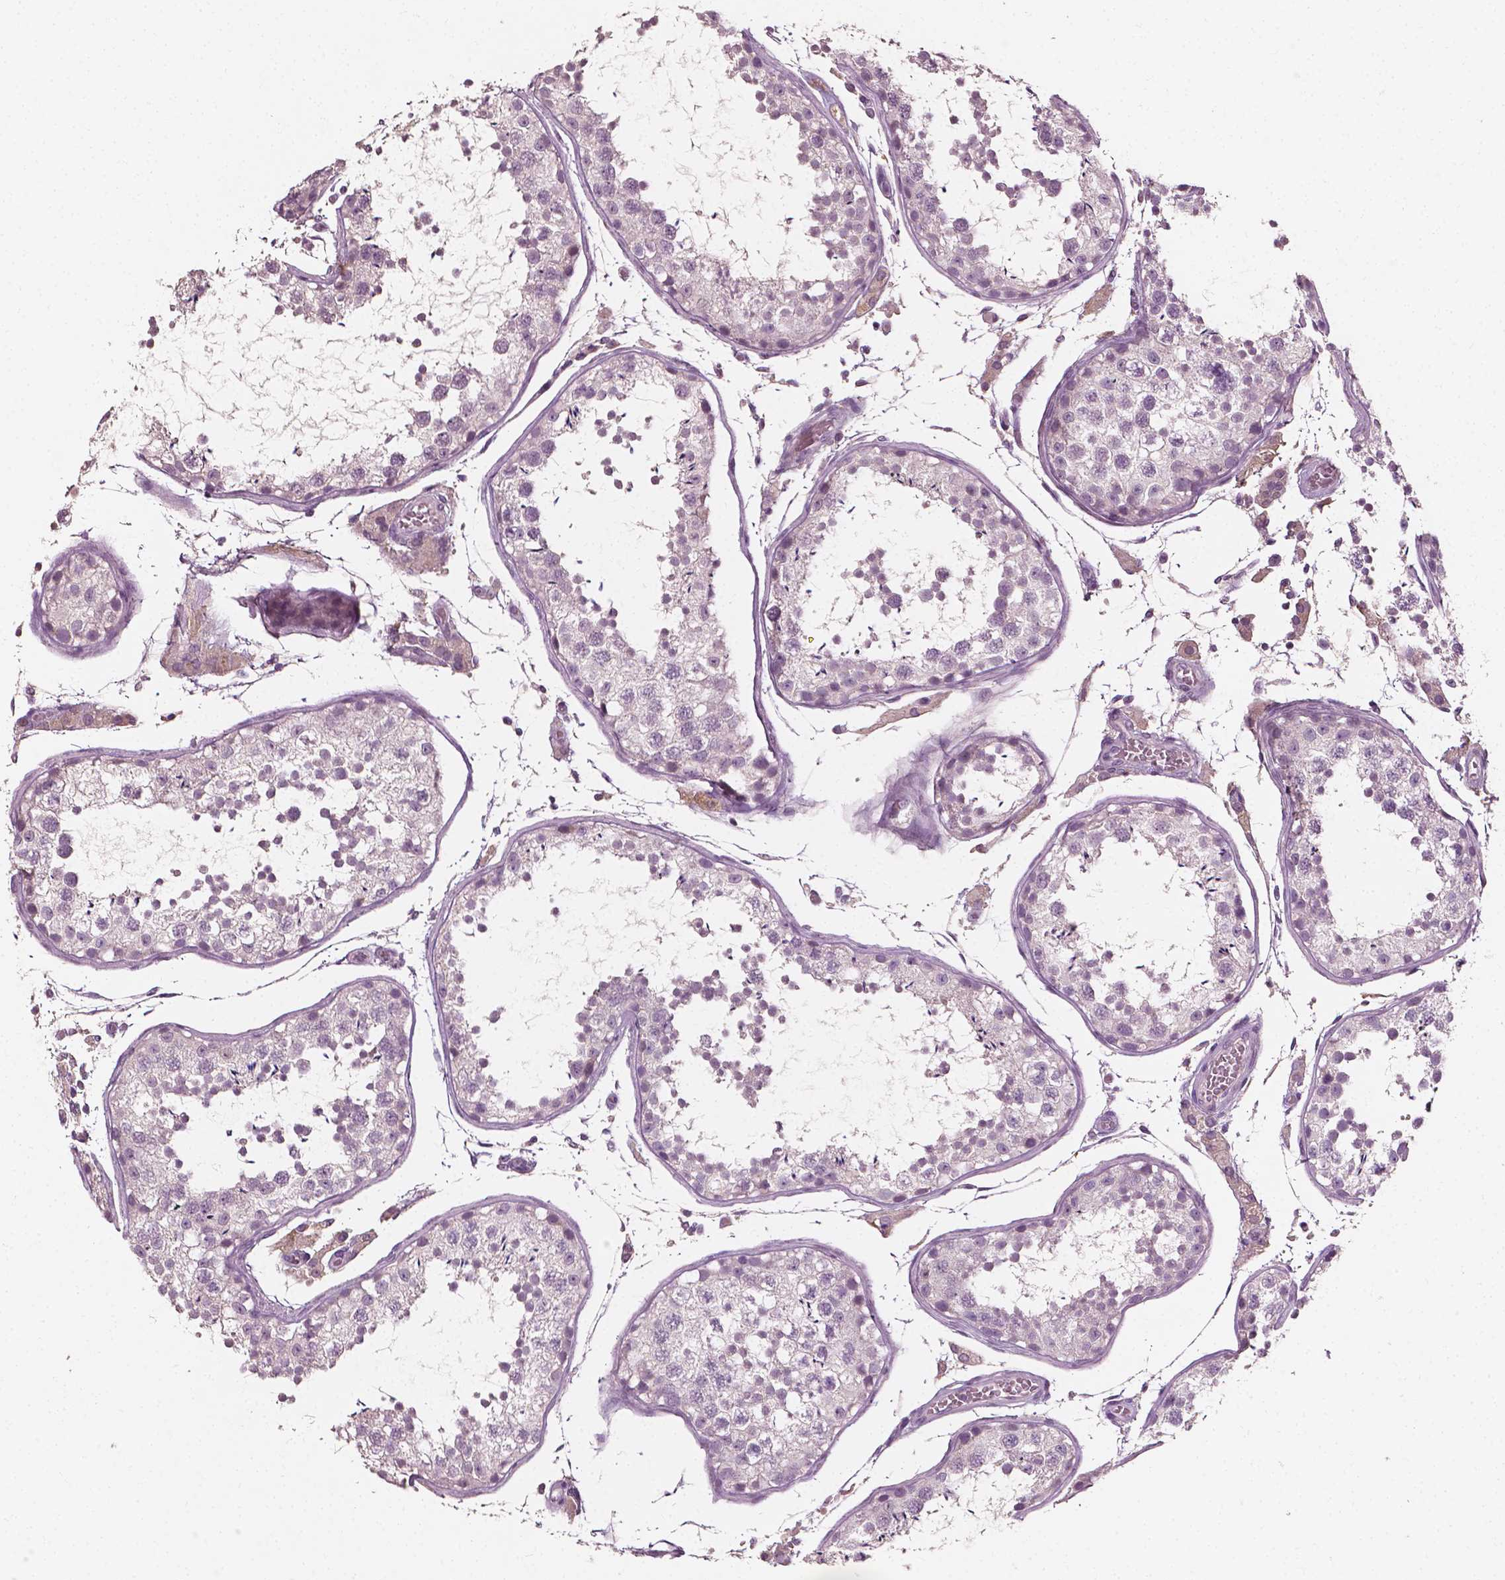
{"staining": {"intensity": "negative", "quantity": "none", "location": "none"}, "tissue": "testis", "cell_type": "Cells in seminiferous ducts", "image_type": "normal", "snomed": [{"axis": "morphology", "description": "Normal tissue, NOS"}, {"axis": "topography", "description": "Testis"}], "caption": "IHC photomicrograph of benign testis: testis stained with DAB exhibits no significant protein expression in cells in seminiferous ducts. (DAB (3,3'-diaminobenzidine) IHC with hematoxylin counter stain).", "gene": "PLA2R1", "patient": {"sex": "male", "age": 29}}